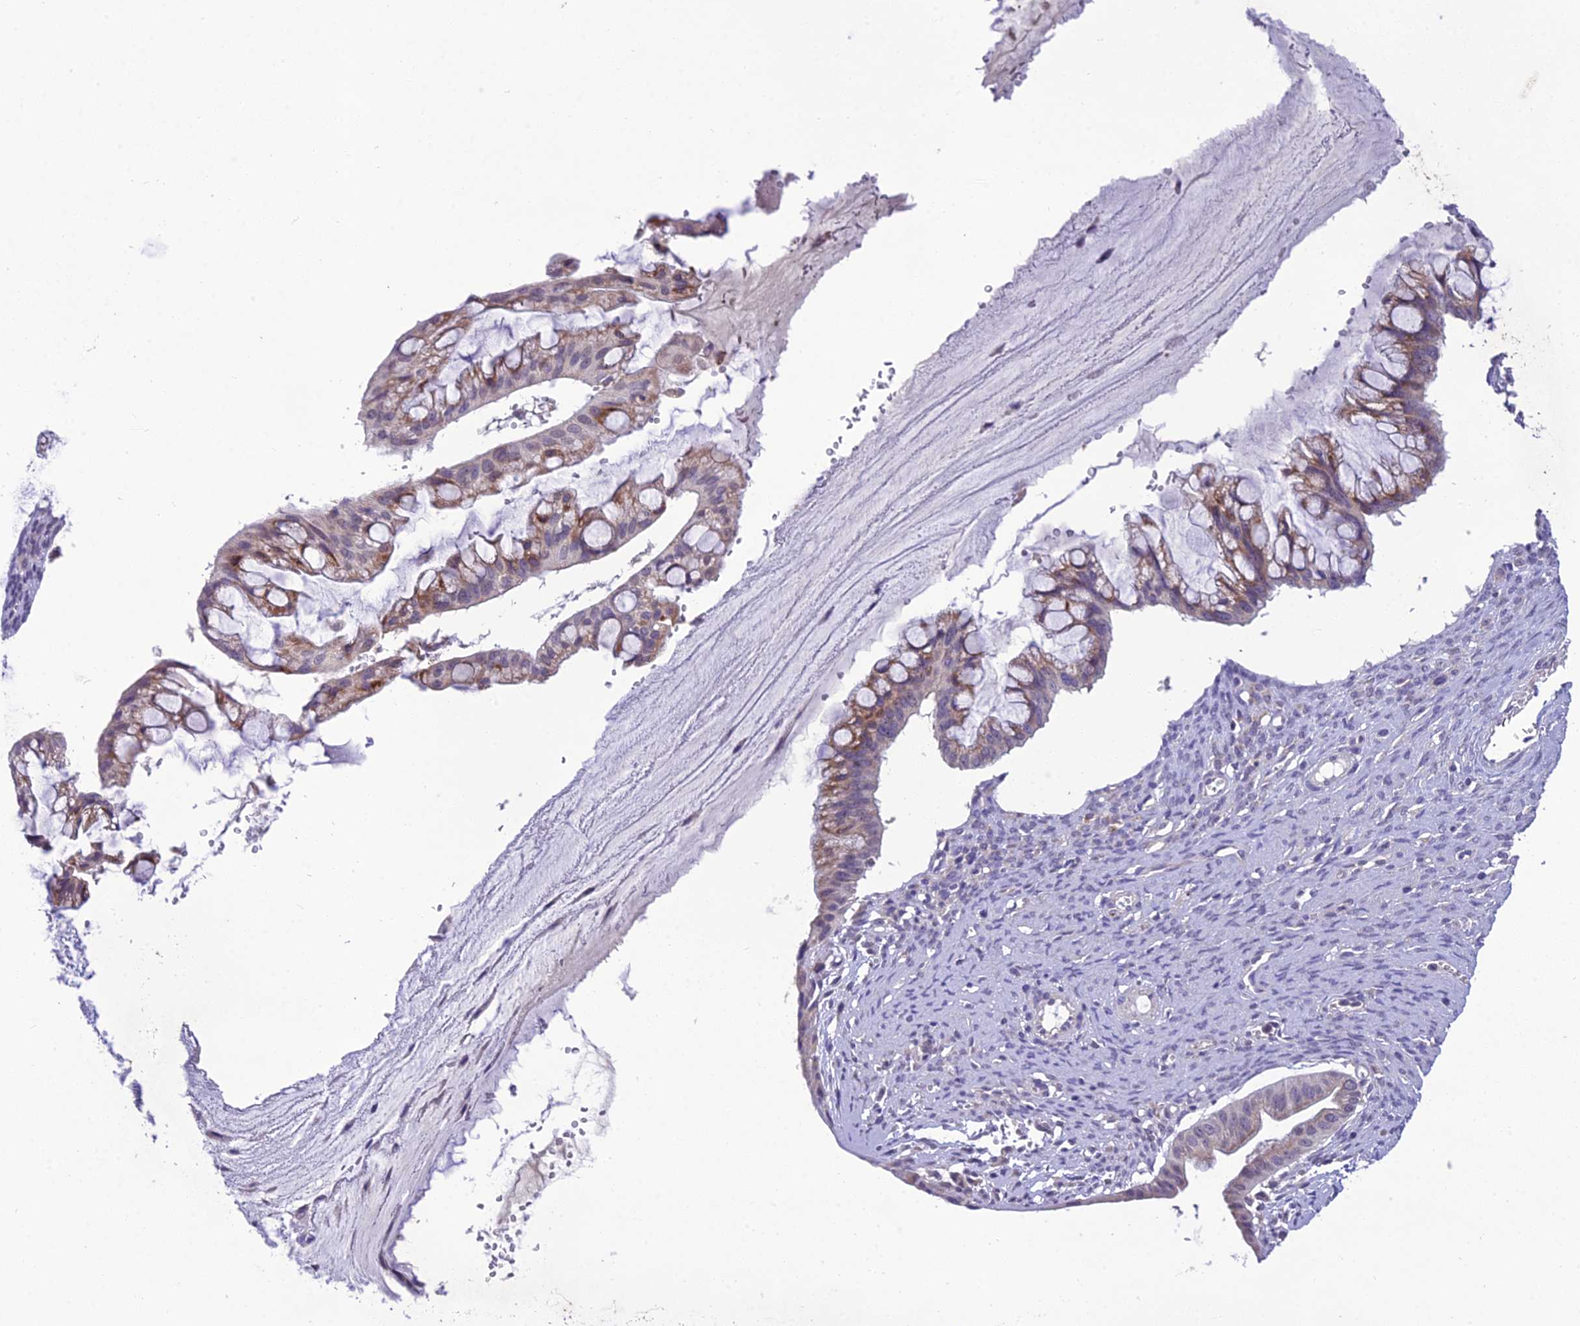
{"staining": {"intensity": "moderate", "quantity": "<25%", "location": "cytoplasmic/membranous"}, "tissue": "ovarian cancer", "cell_type": "Tumor cells", "image_type": "cancer", "snomed": [{"axis": "morphology", "description": "Cystadenocarcinoma, mucinous, NOS"}, {"axis": "topography", "description": "Ovary"}], "caption": "Tumor cells display low levels of moderate cytoplasmic/membranous positivity in approximately <25% of cells in human ovarian cancer.", "gene": "MIIP", "patient": {"sex": "female", "age": 73}}